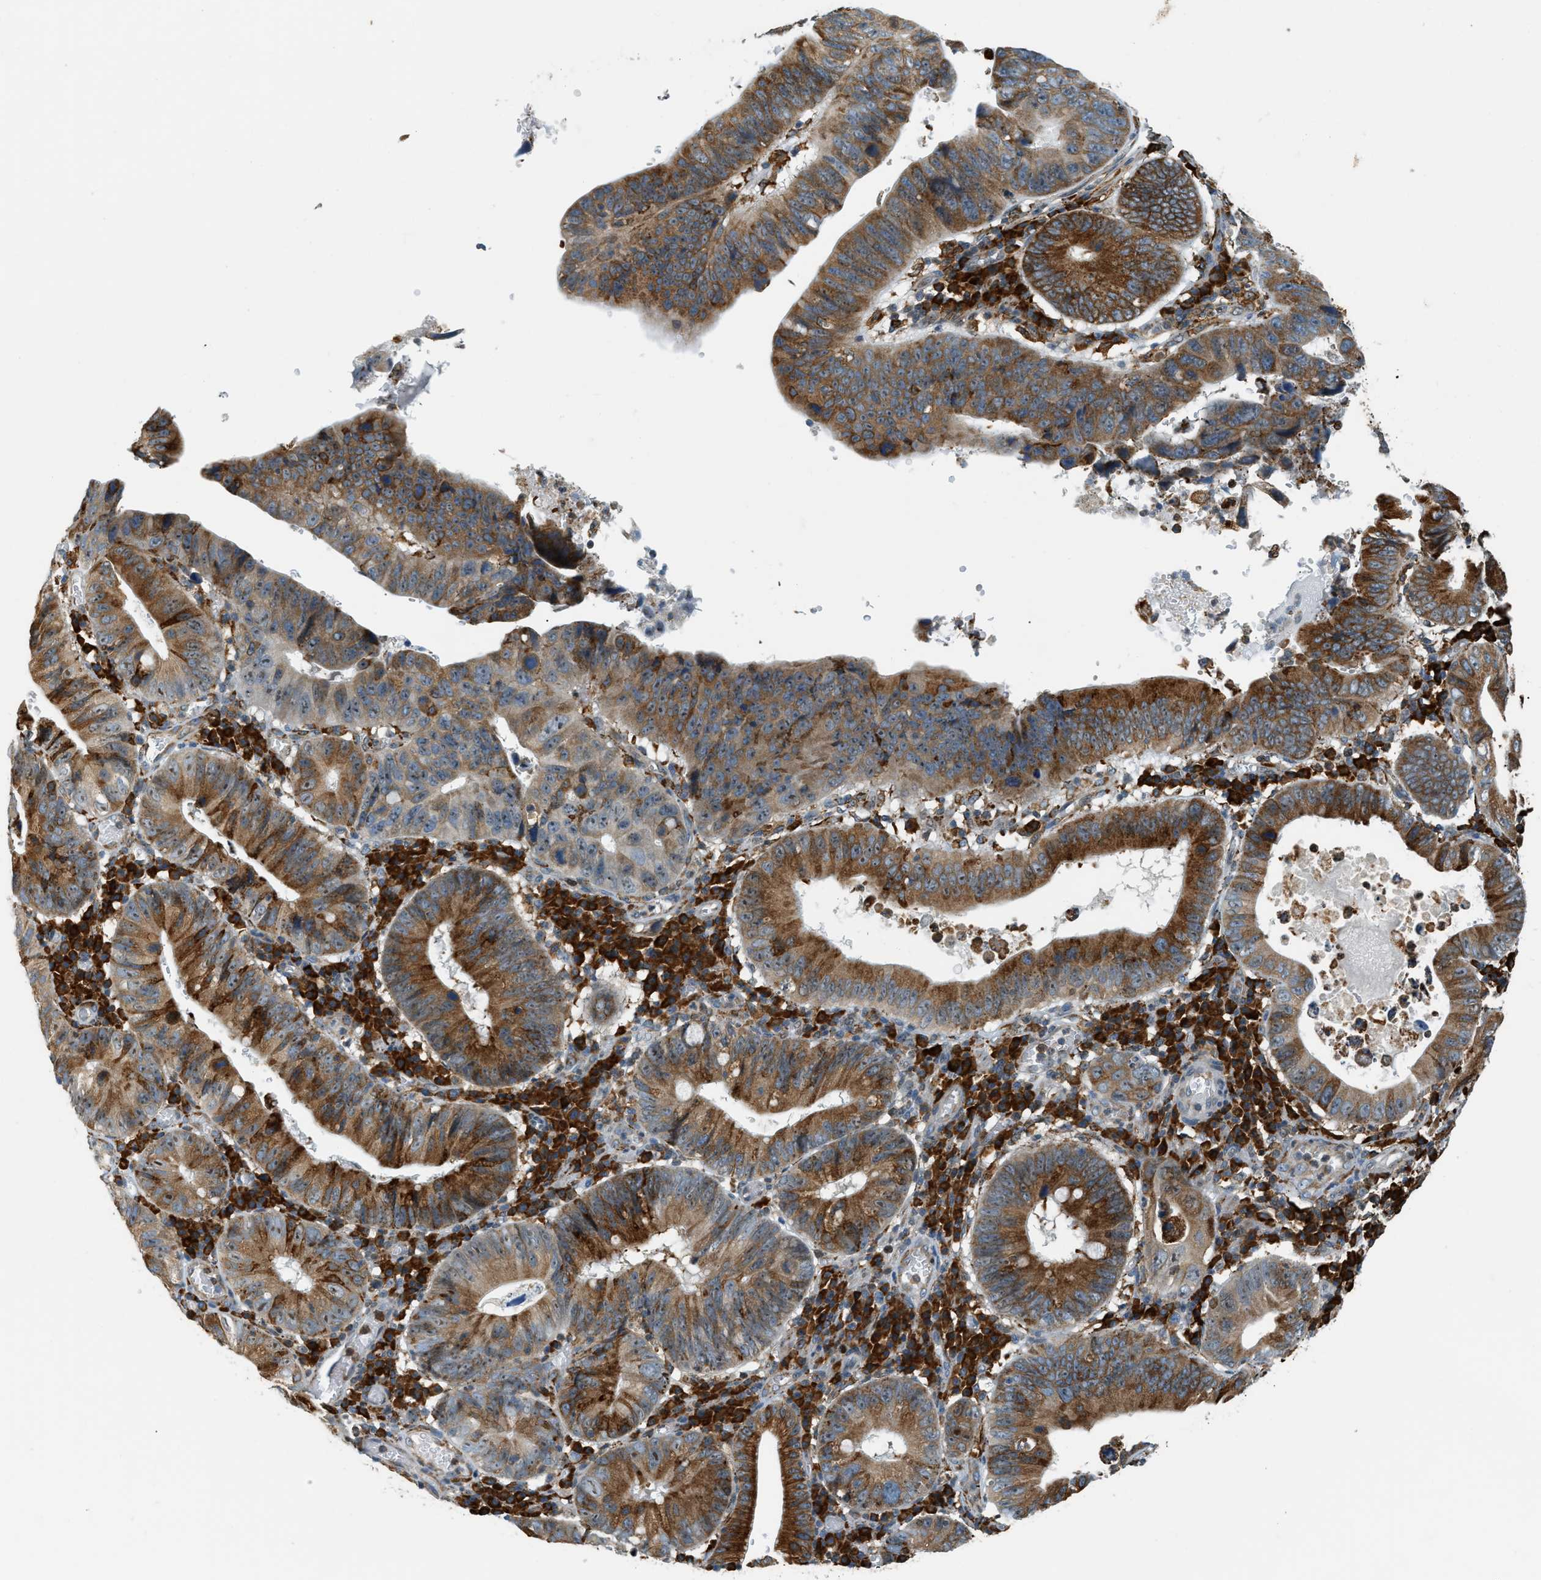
{"staining": {"intensity": "strong", "quantity": ">75%", "location": "cytoplasmic/membranous,nuclear"}, "tissue": "stomach cancer", "cell_type": "Tumor cells", "image_type": "cancer", "snomed": [{"axis": "morphology", "description": "Adenocarcinoma, NOS"}, {"axis": "topography", "description": "Stomach"}], "caption": "Stomach cancer (adenocarcinoma) stained with a brown dye demonstrates strong cytoplasmic/membranous and nuclear positive staining in approximately >75% of tumor cells.", "gene": "SEMA4D", "patient": {"sex": "male", "age": 59}}